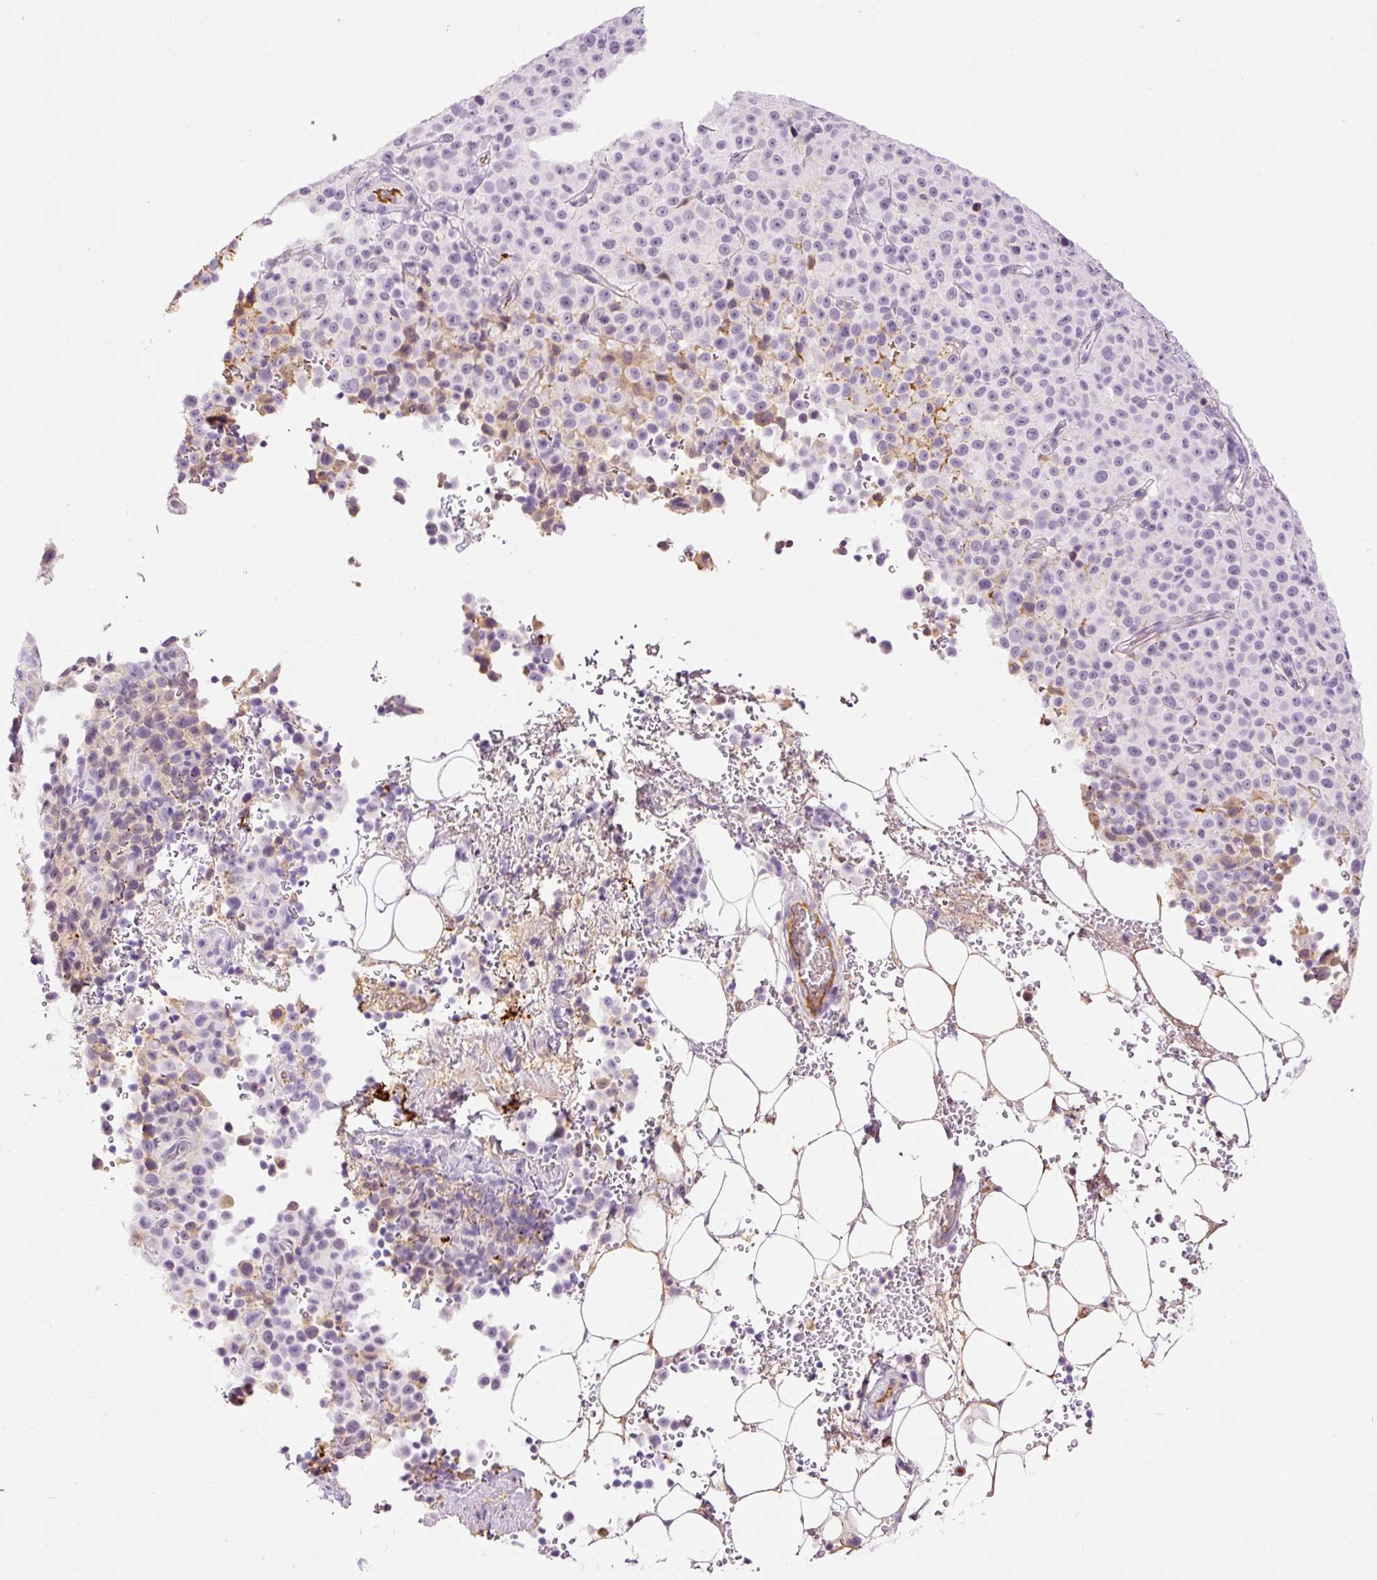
{"staining": {"intensity": "negative", "quantity": "none", "location": "none"}, "tissue": "melanoma", "cell_type": "Tumor cells", "image_type": "cancer", "snomed": [{"axis": "morphology", "description": "Malignant melanoma, Metastatic site"}, {"axis": "topography", "description": "Skin"}, {"axis": "topography", "description": "Lymph node"}], "caption": "High power microscopy photomicrograph of an IHC micrograph of melanoma, revealing no significant expression in tumor cells.", "gene": "PRPF38B", "patient": {"sex": "male", "age": 66}}